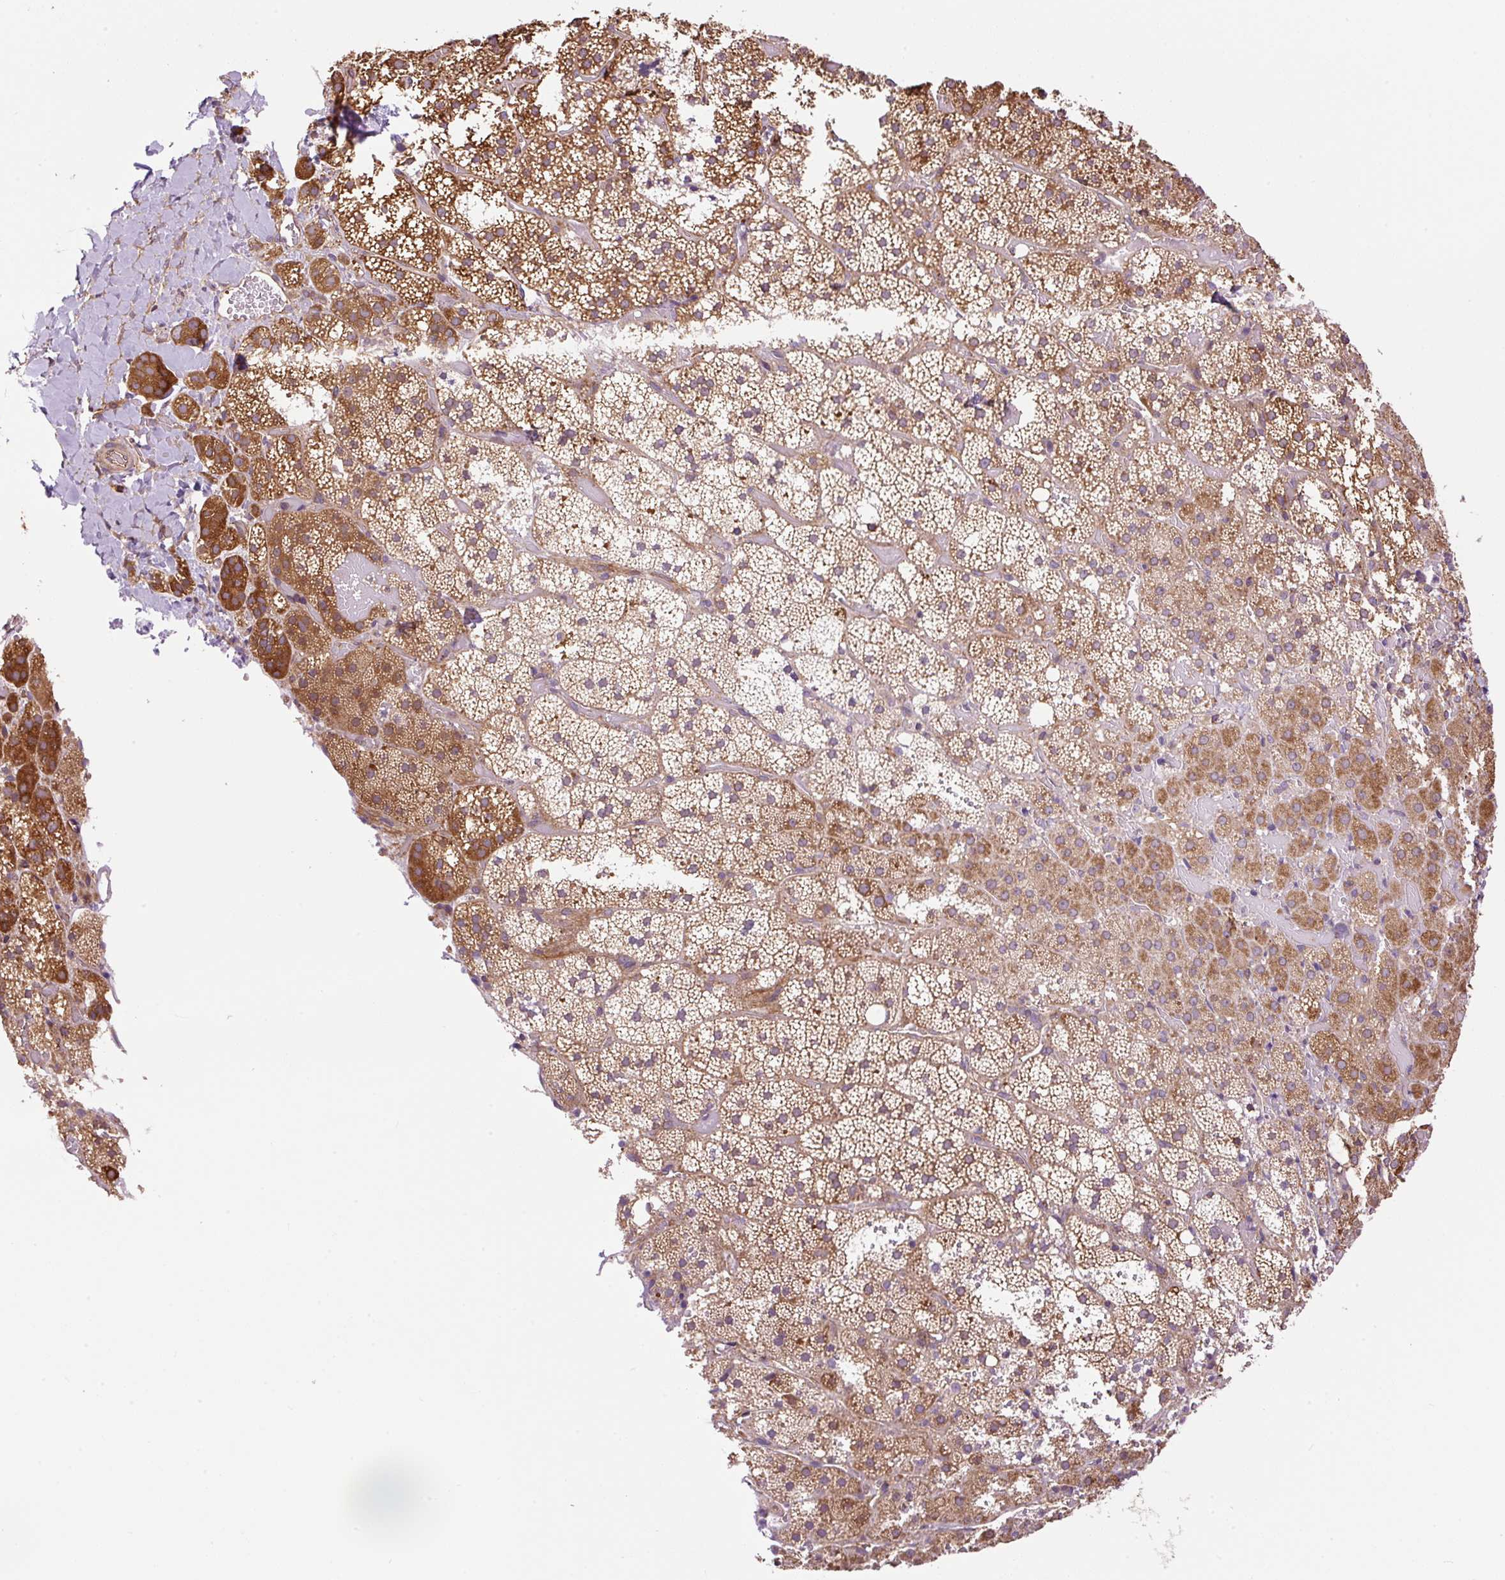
{"staining": {"intensity": "moderate", "quantity": ">75%", "location": "cytoplasmic/membranous"}, "tissue": "adrenal gland", "cell_type": "Glandular cells", "image_type": "normal", "snomed": [{"axis": "morphology", "description": "Normal tissue, NOS"}, {"axis": "topography", "description": "Adrenal gland"}], "caption": "Immunohistochemistry (DAB) staining of normal human adrenal gland shows moderate cytoplasmic/membranous protein expression in about >75% of glandular cells. The staining was performed using DAB to visualize the protein expression in brown, while the nuclei were stained in blue with hematoxylin (Magnification: 20x).", "gene": "PPME1", "patient": {"sex": "male", "age": 53}}